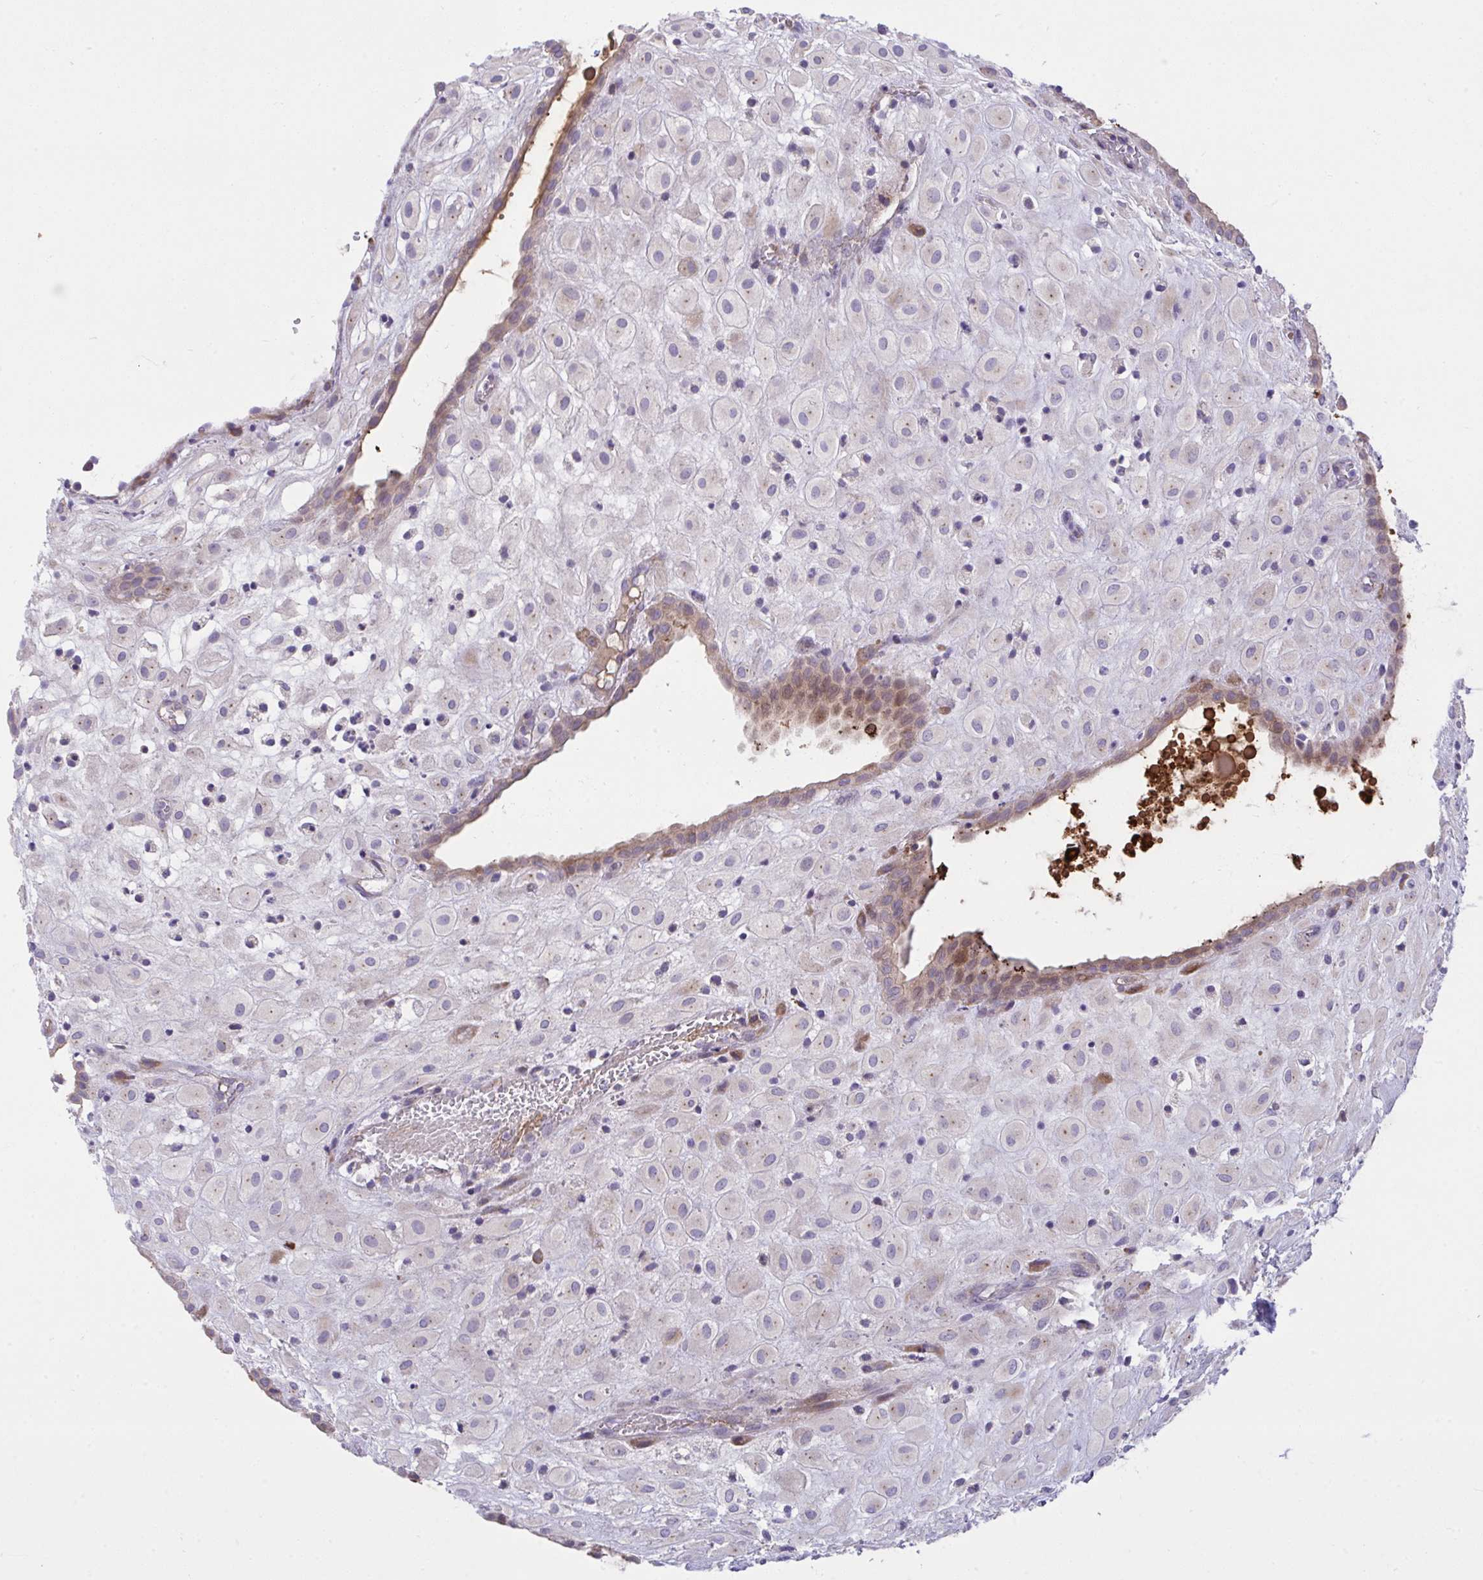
{"staining": {"intensity": "negative", "quantity": "none", "location": "none"}, "tissue": "placenta", "cell_type": "Decidual cells", "image_type": "normal", "snomed": [{"axis": "morphology", "description": "Normal tissue, NOS"}, {"axis": "topography", "description": "Placenta"}], "caption": "Immunohistochemical staining of normal placenta demonstrates no significant expression in decidual cells.", "gene": "PIGZ", "patient": {"sex": "female", "age": 24}}